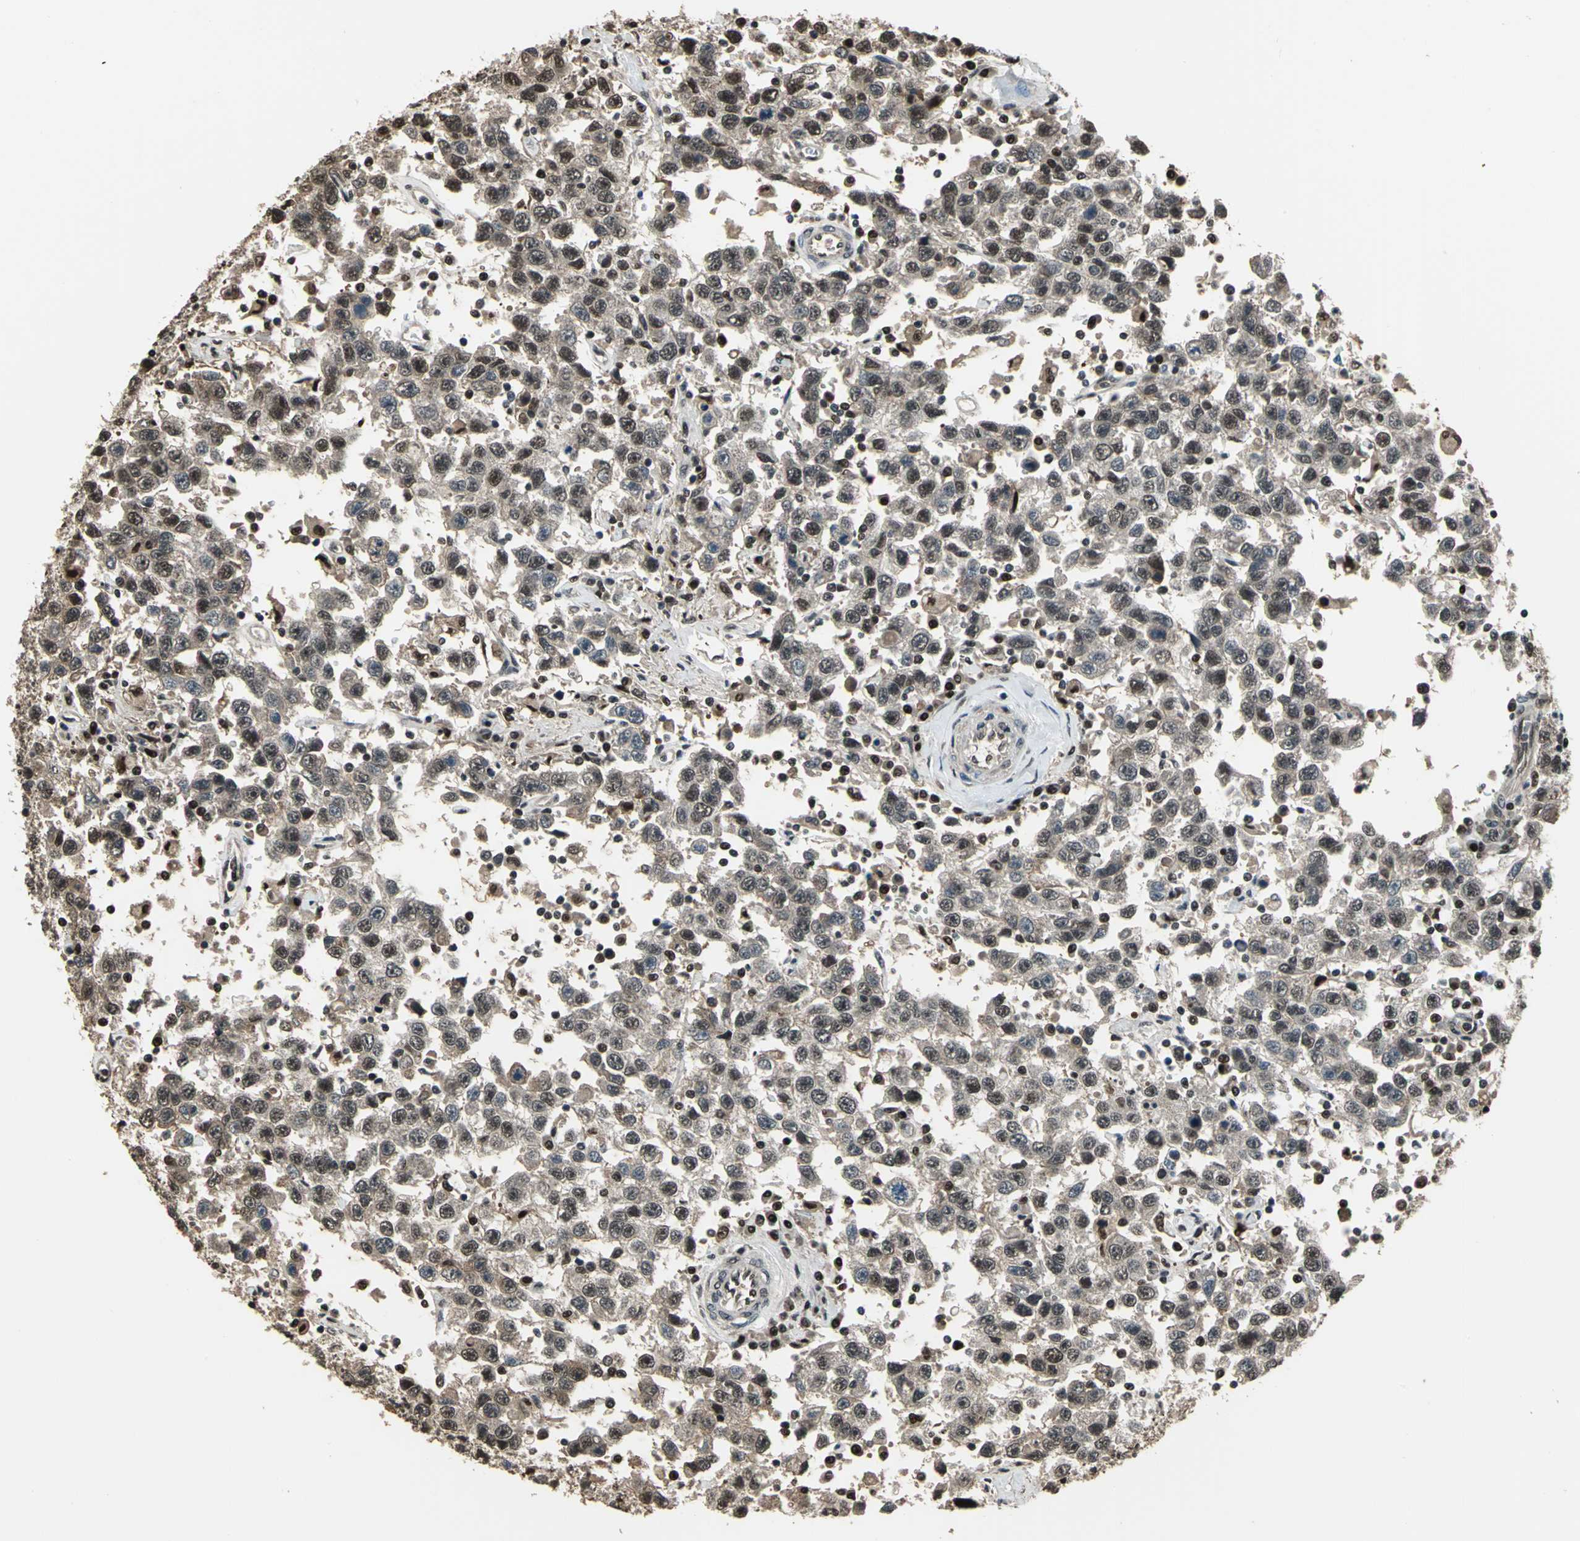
{"staining": {"intensity": "moderate", "quantity": ">75%", "location": "nuclear"}, "tissue": "testis cancer", "cell_type": "Tumor cells", "image_type": "cancer", "snomed": [{"axis": "morphology", "description": "Seminoma, NOS"}, {"axis": "topography", "description": "Testis"}], "caption": "Immunohistochemical staining of seminoma (testis) shows medium levels of moderate nuclear positivity in approximately >75% of tumor cells.", "gene": "MIS18BP1", "patient": {"sex": "male", "age": 41}}